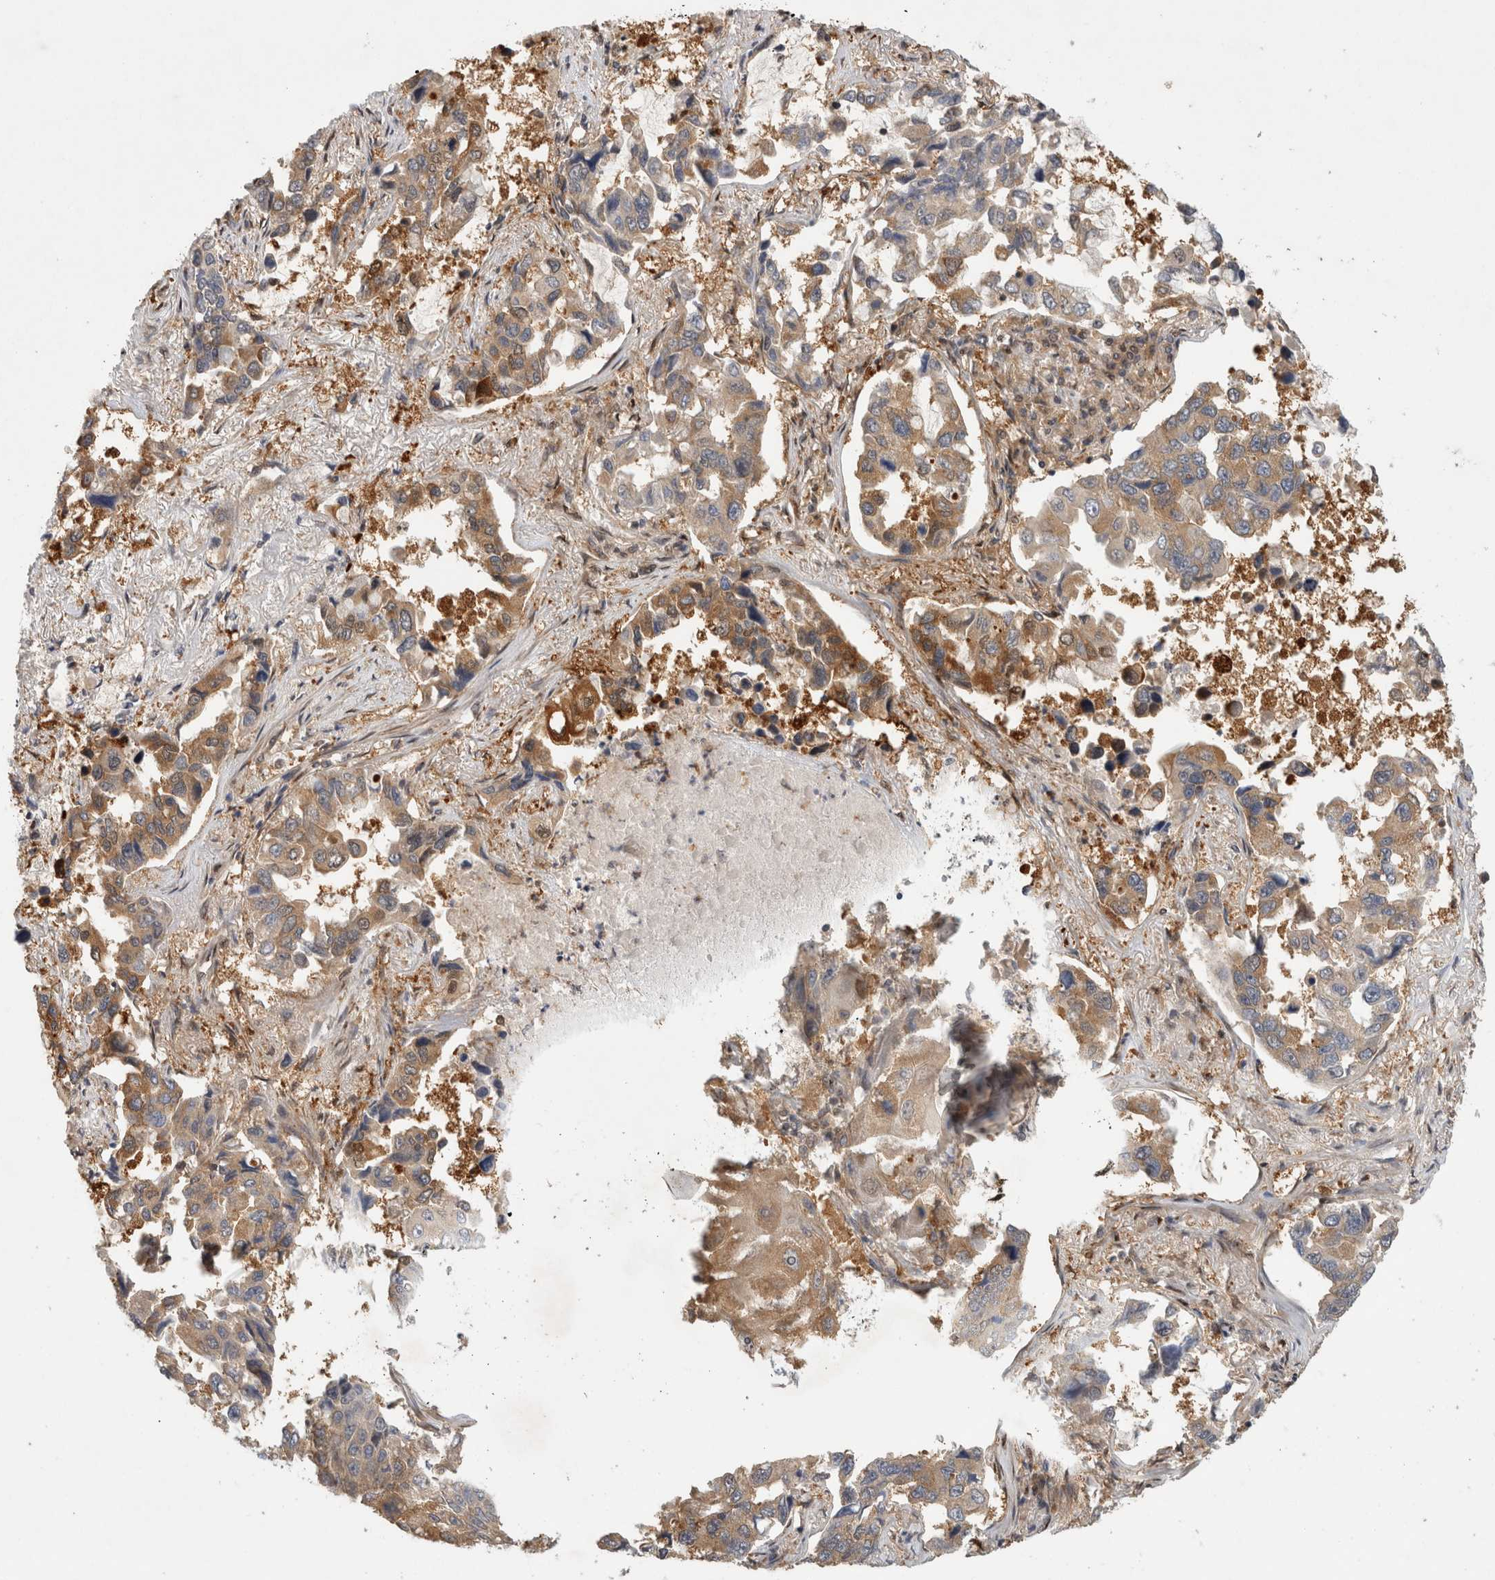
{"staining": {"intensity": "moderate", "quantity": "25%-75%", "location": "cytoplasmic/membranous"}, "tissue": "lung cancer", "cell_type": "Tumor cells", "image_type": "cancer", "snomed": [{"axis": "morphology", "description": "Adenocarcinoma, NOS"}, {"axis": "topography", "description": "Lung"}], "caption": "About 25%-75% of tumor cells in lung cancer exhibit moderate cytoplasmic/membranous protein staining as visualized by brown immunohistochemical staining.", "gene": "PIGP", "patient": {"sex": "male", "age": 64}}